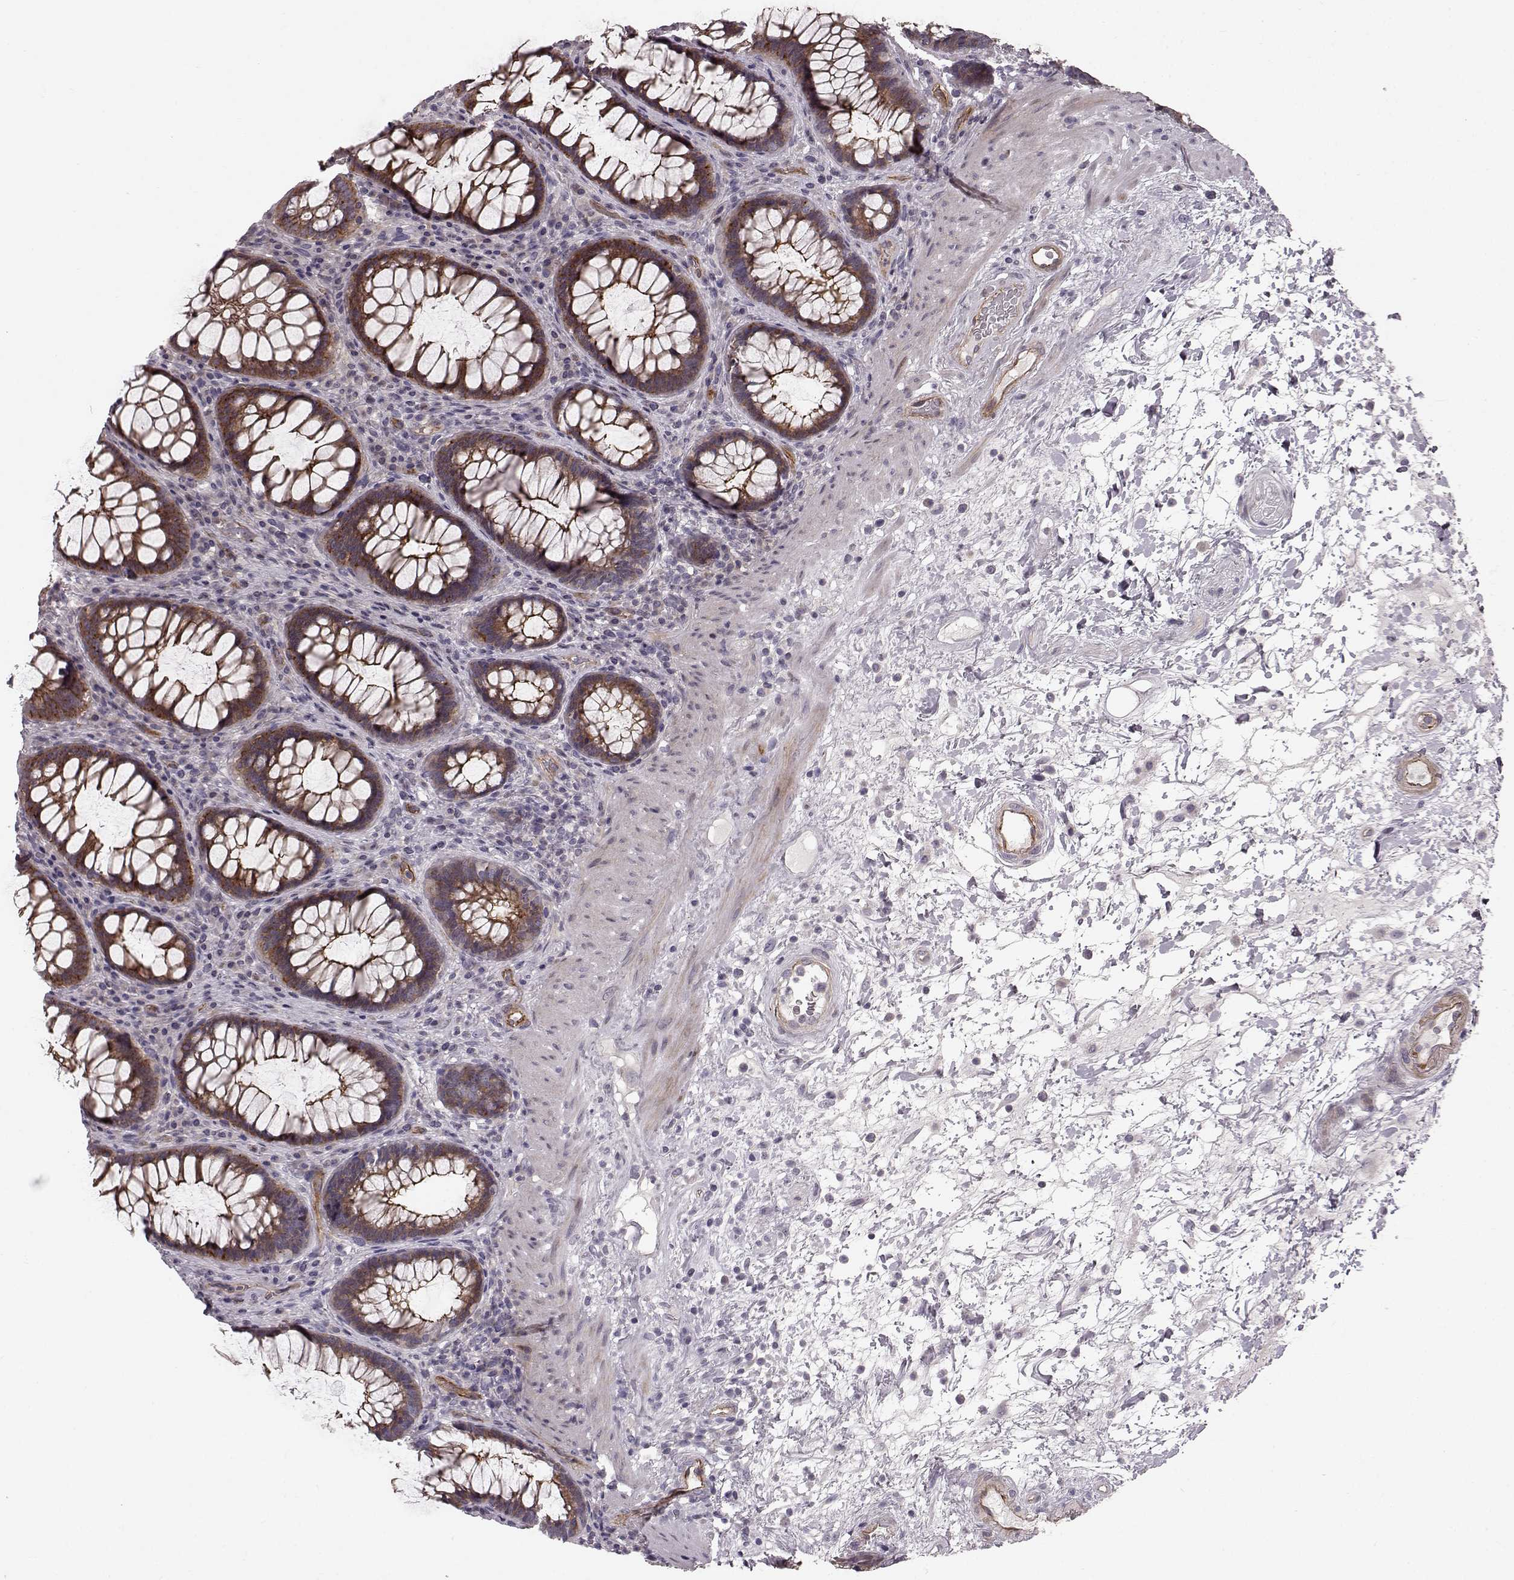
{"staining": {"intensity": "moderate", "quantity": "25%-75%", "location": "cytoplasmic/membranous"}, "tissue": "rectum", "cell_type": "Glandular cells", "image_type": "normal", "snomed": [{"axis": "morphology", "description": "Normal tissue, NOS"}, {"axis": "topography", "description": "Rectum"}], "caption": "Protein analysis of unremarkable rectum exhibits moderate cytoplasmic/membranous positivity in approximately 25%-75% of glandular cells. (brown staining indicates protein expression, while blue staining denotes nuclei).", "gene": "SLC22A18", "patient": {"sex": "male", "age": 72}}